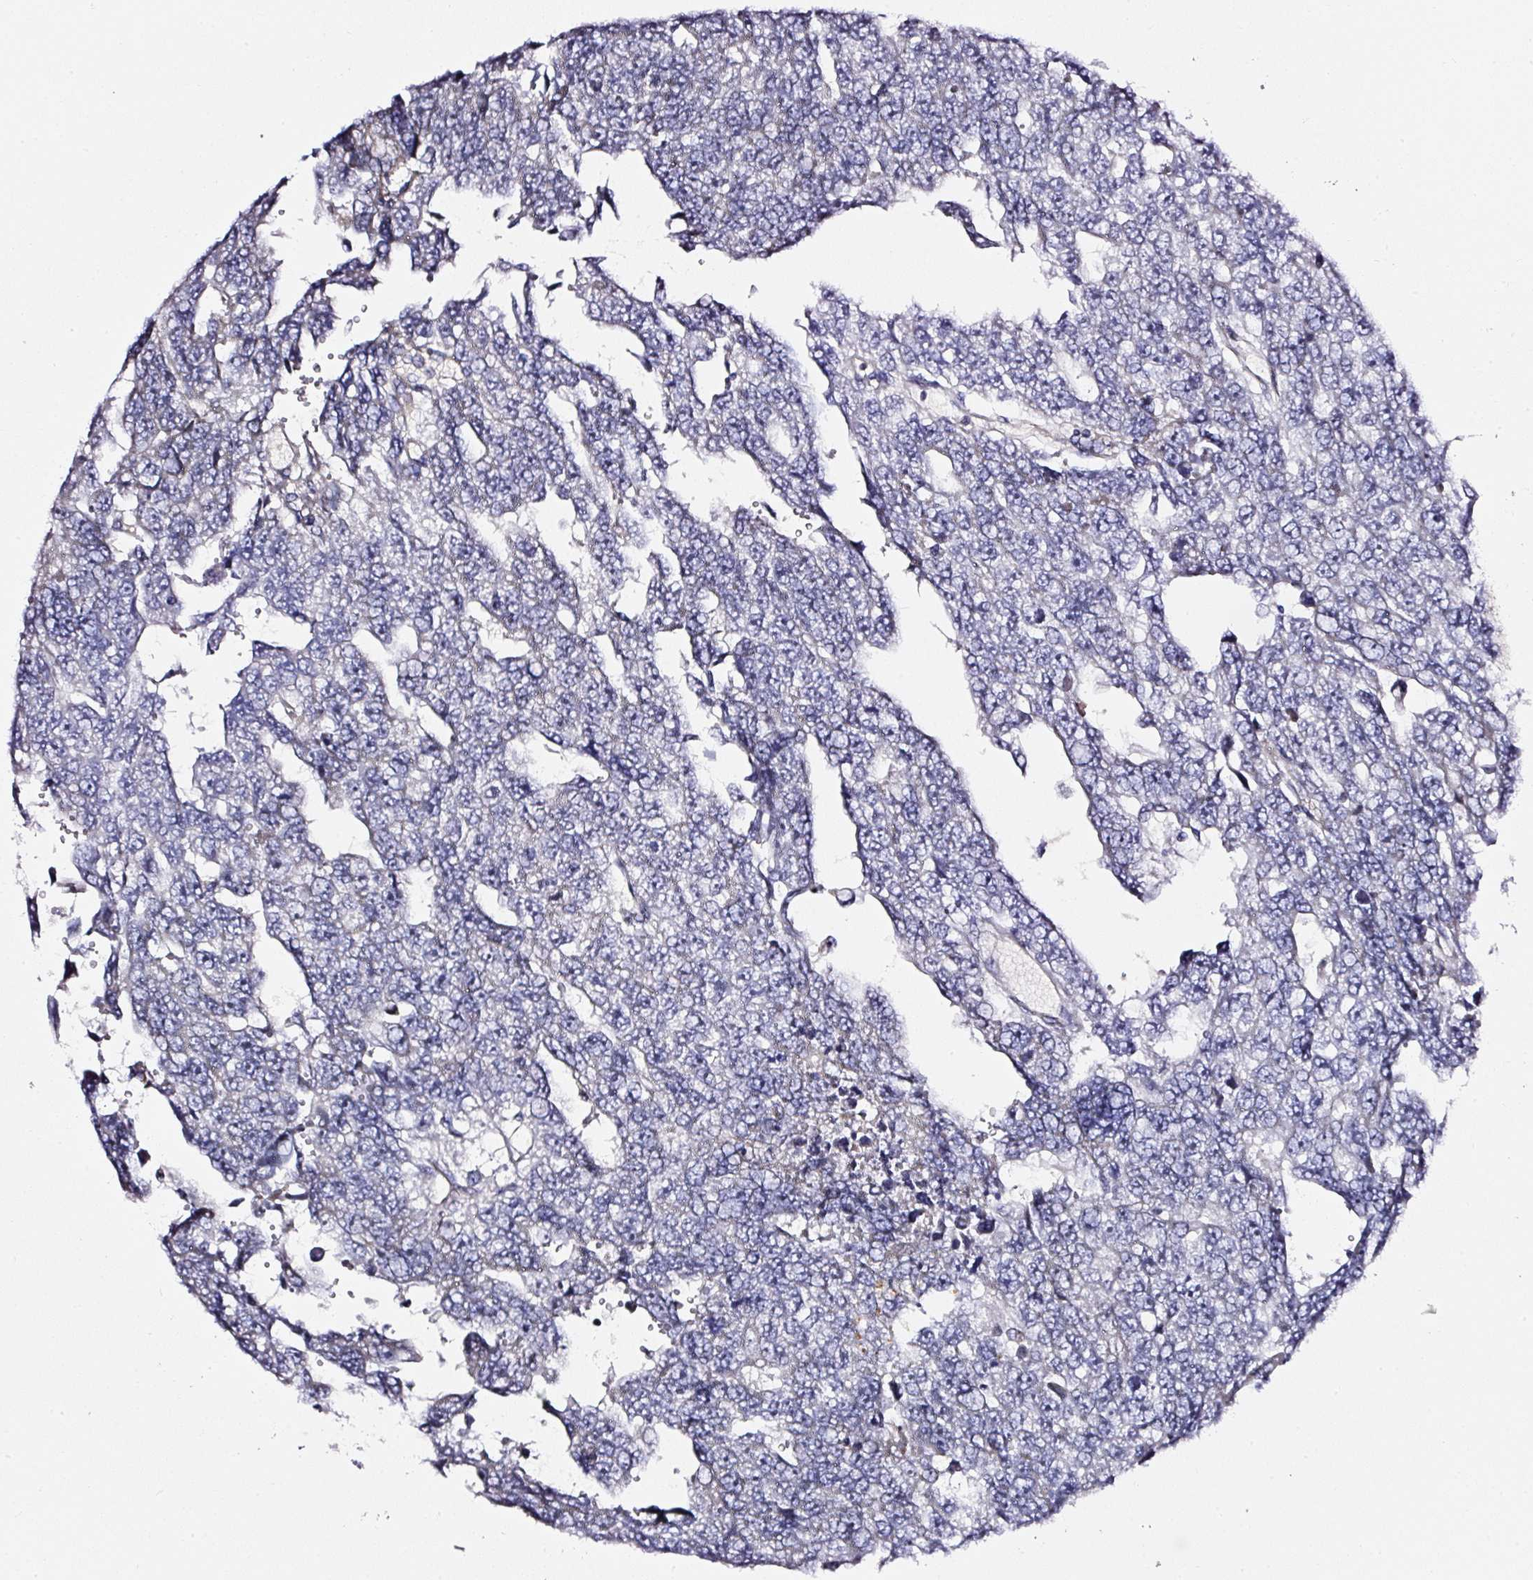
{"staining": {"intensity": "negative", "quantity": "none", "location": "none"}, "tissue": "testis cancer", "cell_type": "Tumor cells", "image_type": "cancer", "snomed": [{"axis": "morphology", "description": "Carcinoma, Embryonal, NOS"}, {"axis": "topography", "description": "Testis"}], "caption": "There is no significant staining in tumor cells of testis embryonal carcinoma.", "gene": "CD47", "patient": {"sex": "male", "age": 20}}